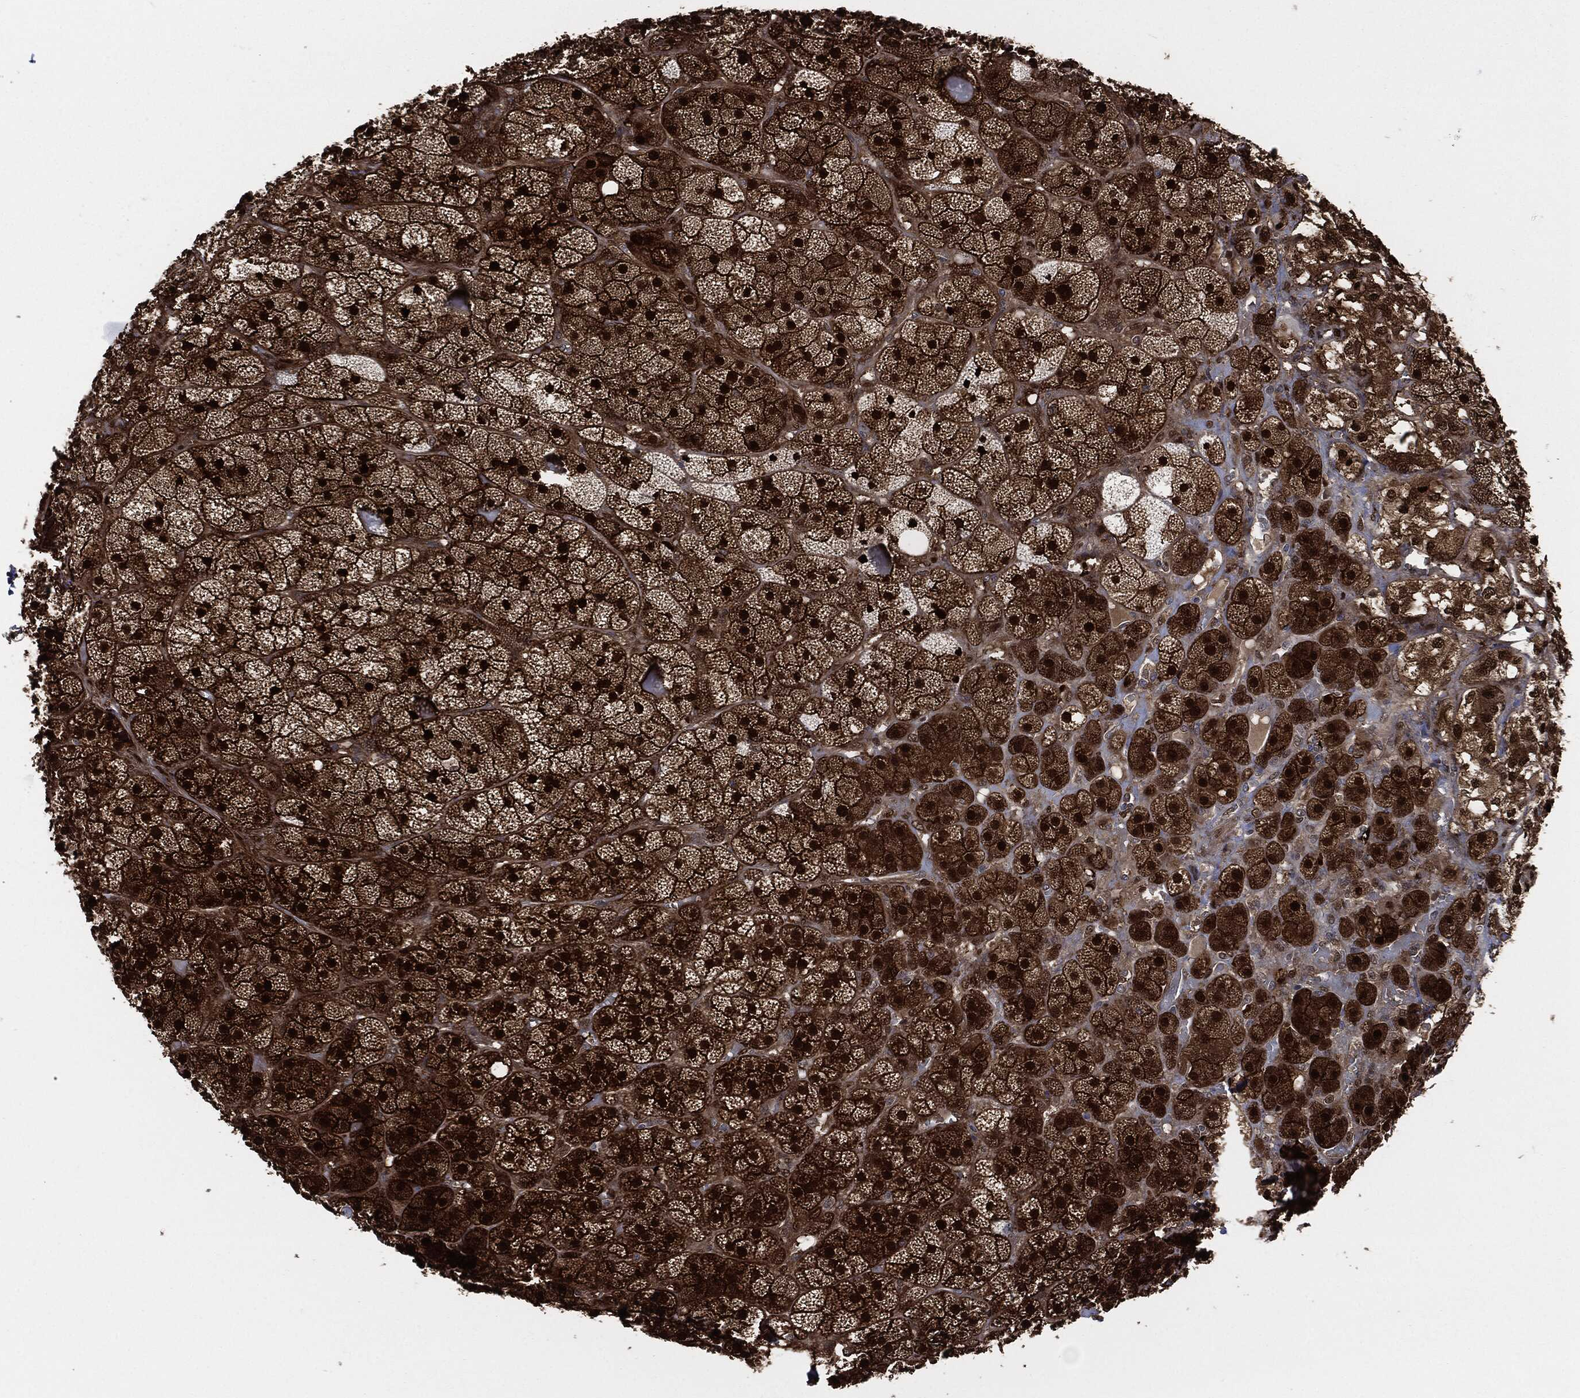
{"staining": {"intensity": "strong", "quantity": ">75%", "location": "cytoplasmic/membranous,nuclear"}, "tissue": "adrenal gland", "cell_type": "Glandular cells", "image_type": "normal", "snomed": [{"axis": "morphology", "description": "Normal tissue, NOS"}, {"axis": "topography", "description": "Adrenal gland"}], "caption": "The immunohistochemical stain shows strong cytoplasmic/membranous,nuclear expression in glandular cells of normal adrenal gland.", "gene": "DCTN1", "patient": {"sex": "male", "age": 57}}